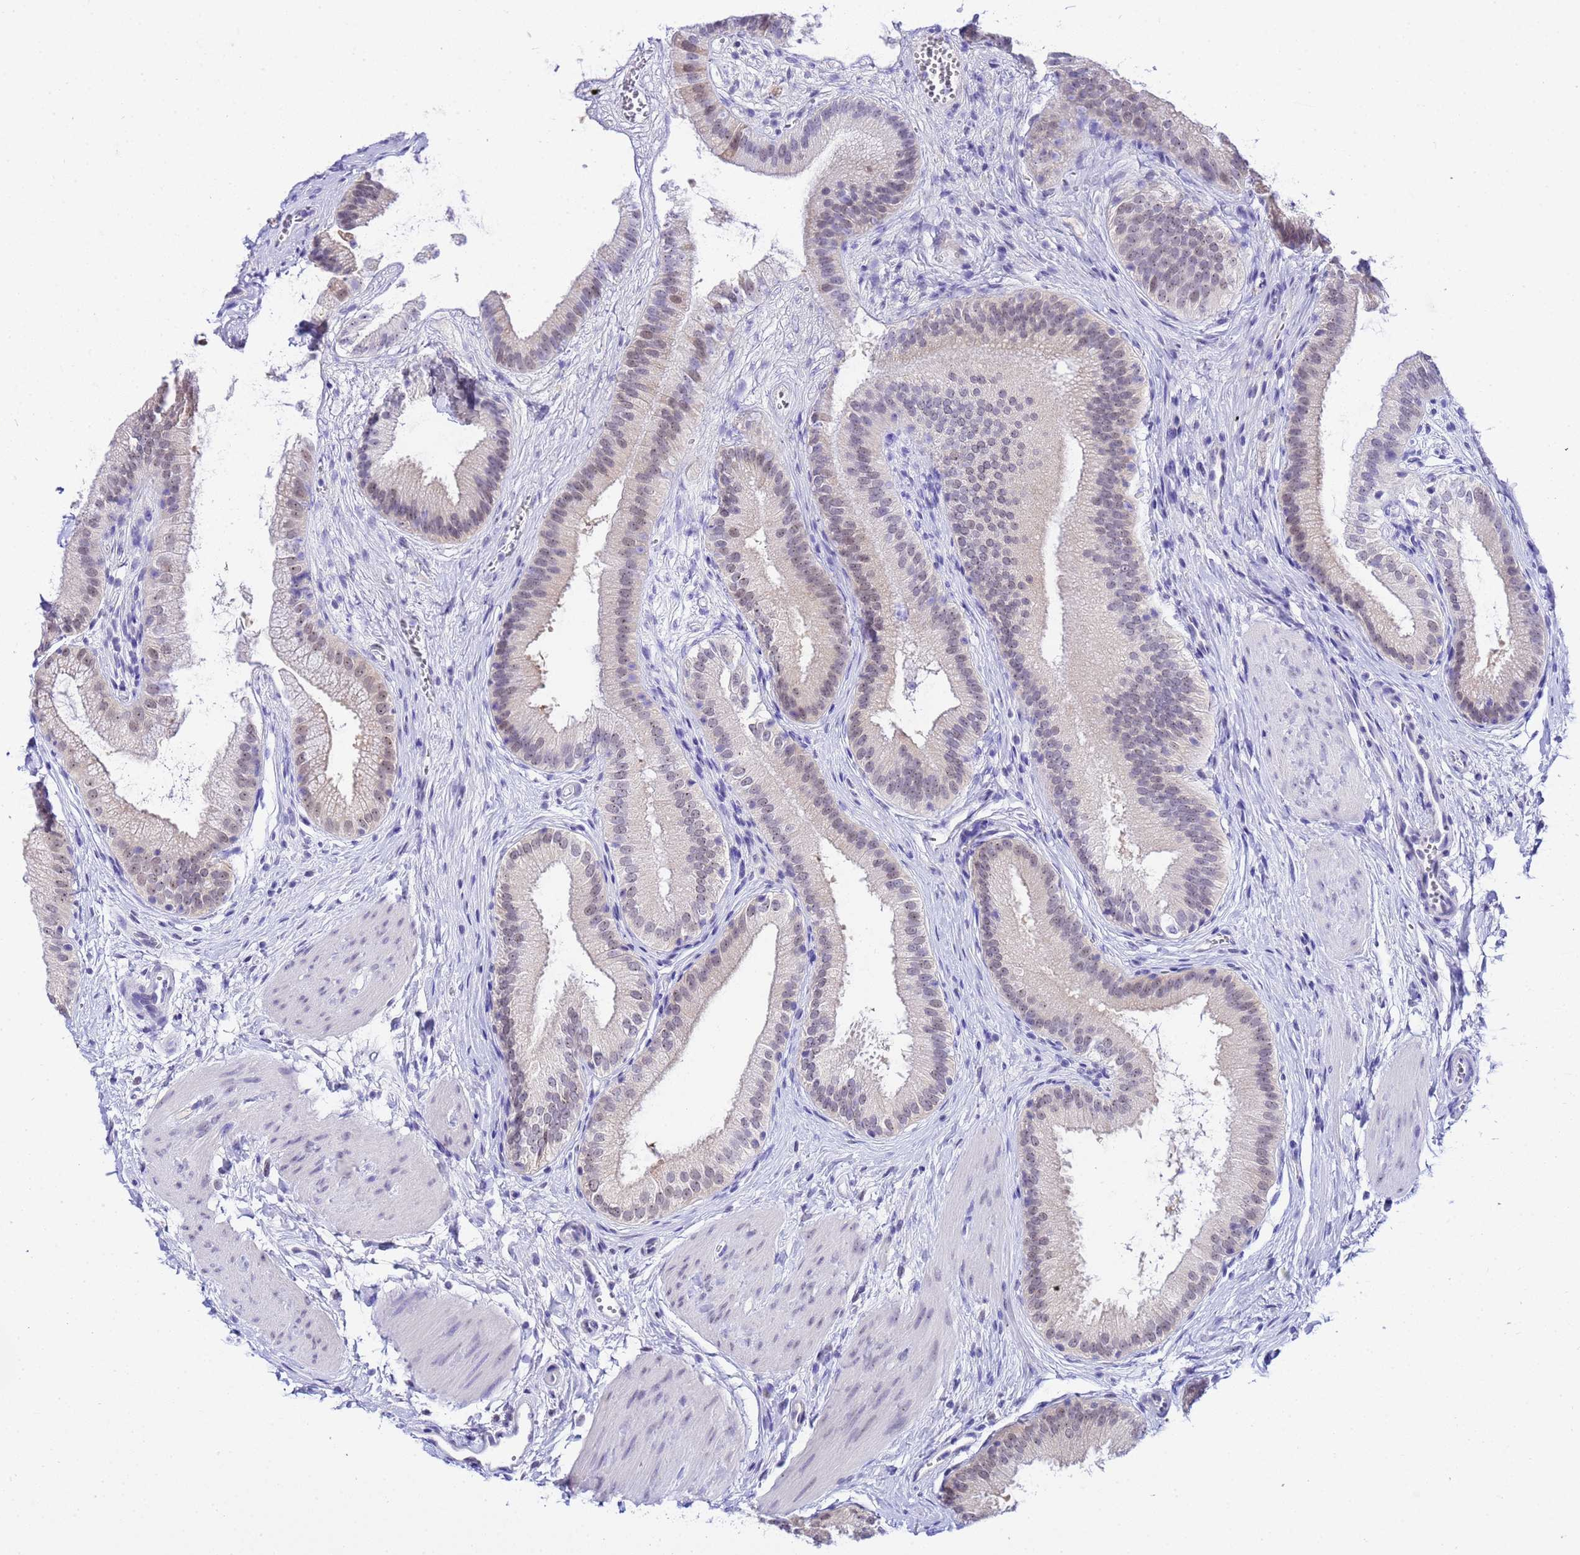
{"staining": {"intensity": "weak", "quantity": "25%-75%", "location": "cytoplasmic/membranous,nuclear"}, "tissue": "gallbladder", "cell_type": "Glandular cells", "image_type": "normal", "snomed": [{"axis": "morphology", "description": "Normal tissue, NOS"}, {"axis": "topography", "description": "Gallbladder"}], "caption": "Human gallbladder stained for a protein (brown) reveals weak cytoplasmic/membranous,nuclear positive expression in approximately 25%-75% of glandular cells.", "gene": "ACTL6B", "patient": {"sex": "female", "age": 54}}